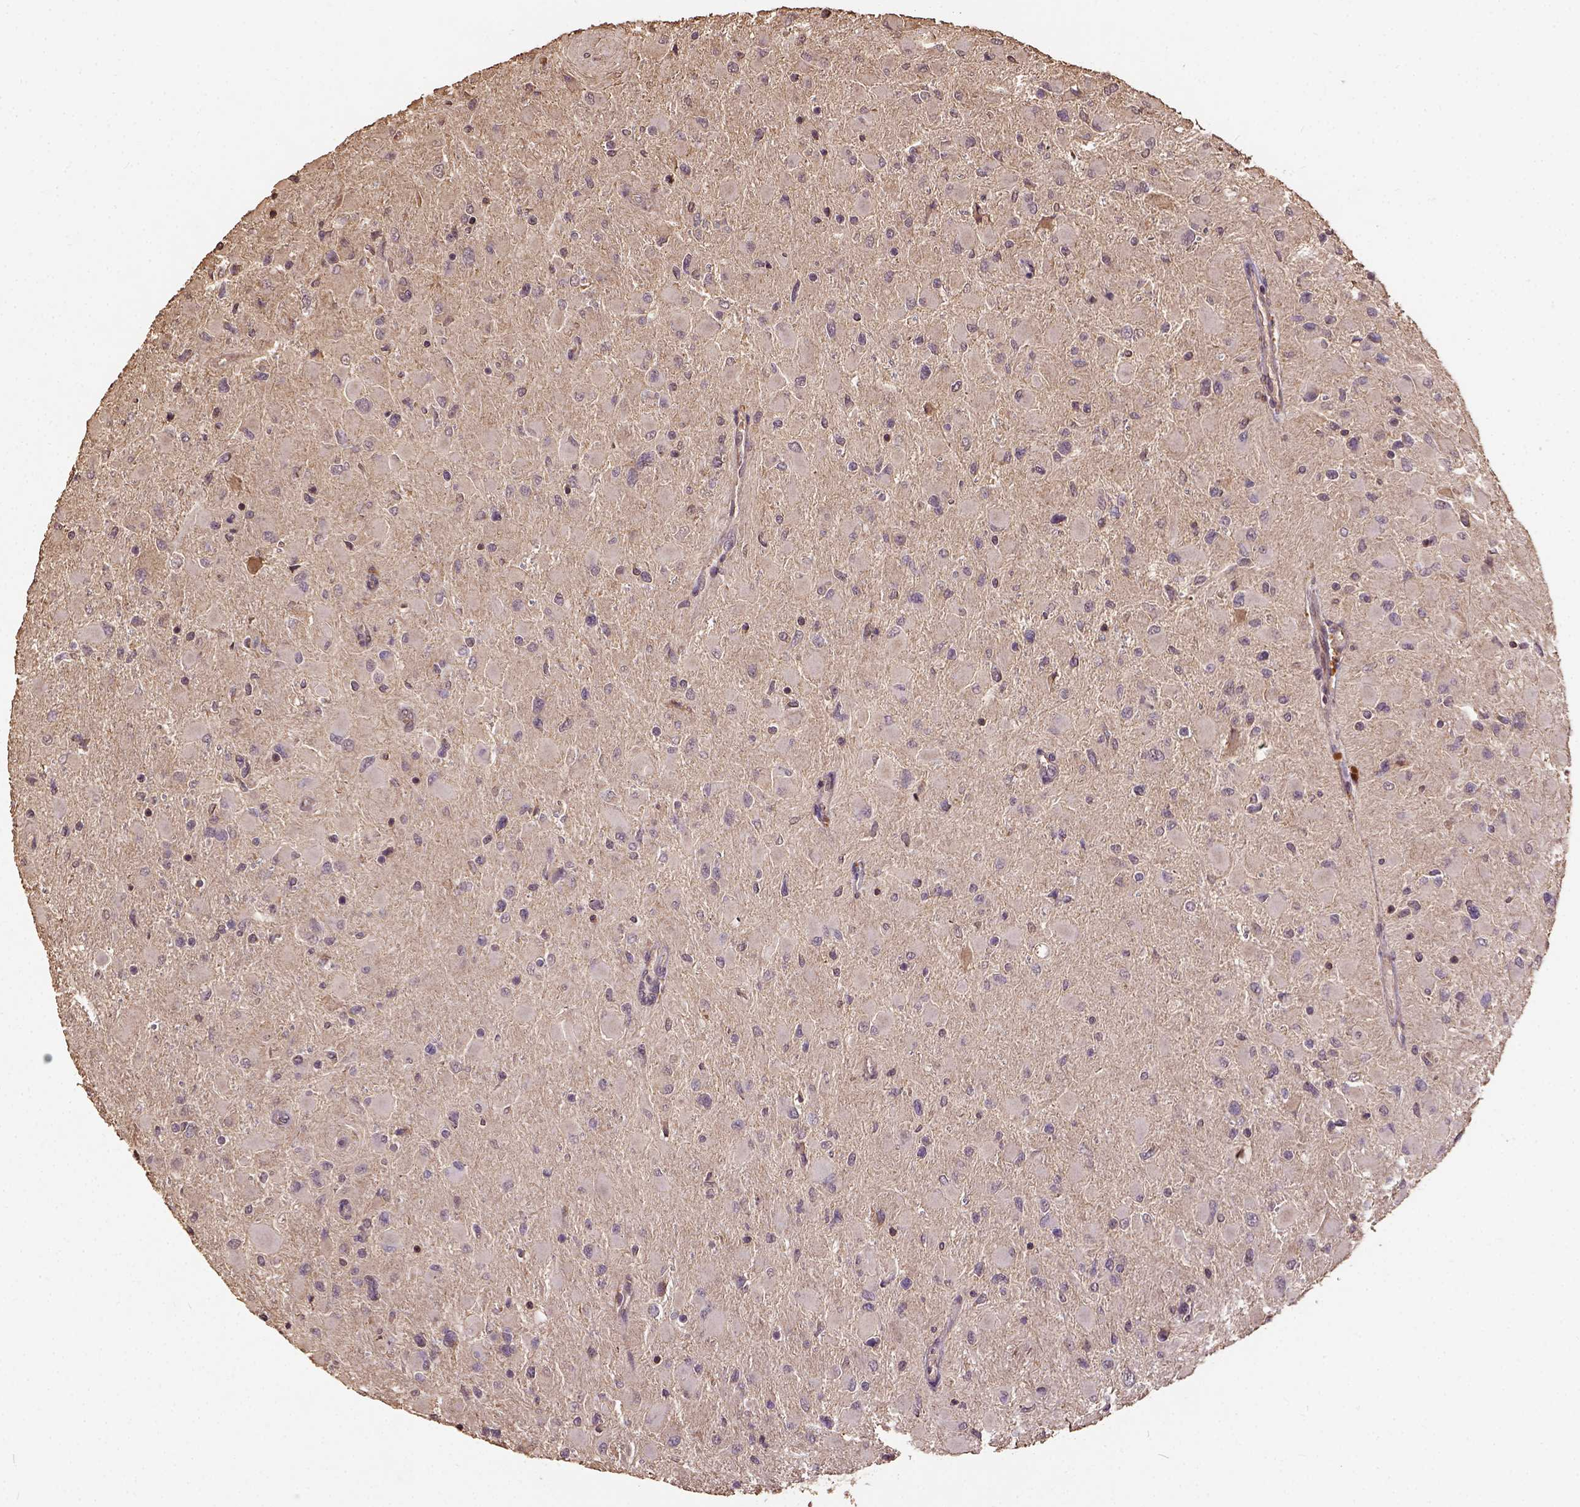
{"staining": {"intensity": "weak", "quantity": ">75%", "location": "cytoplasmic/membranous"}, "tissue": "glioma", "cell_type": "Tumor cells", "image_type": "cancer", "snomed": [{"axis": "morphology", "description": "Glioma, malignant, High grade"}, {"axis": "topography", "description": "Cerebral cortex"}], "caption": "Immunohistochemistry of malignant glioma (high-grade) displays low levels of weak cytoplasmic/membranous staining in about >75% of tumor cells.", "gene": "ATP1B3", "patient": {"sex": "female", "age": 36}}